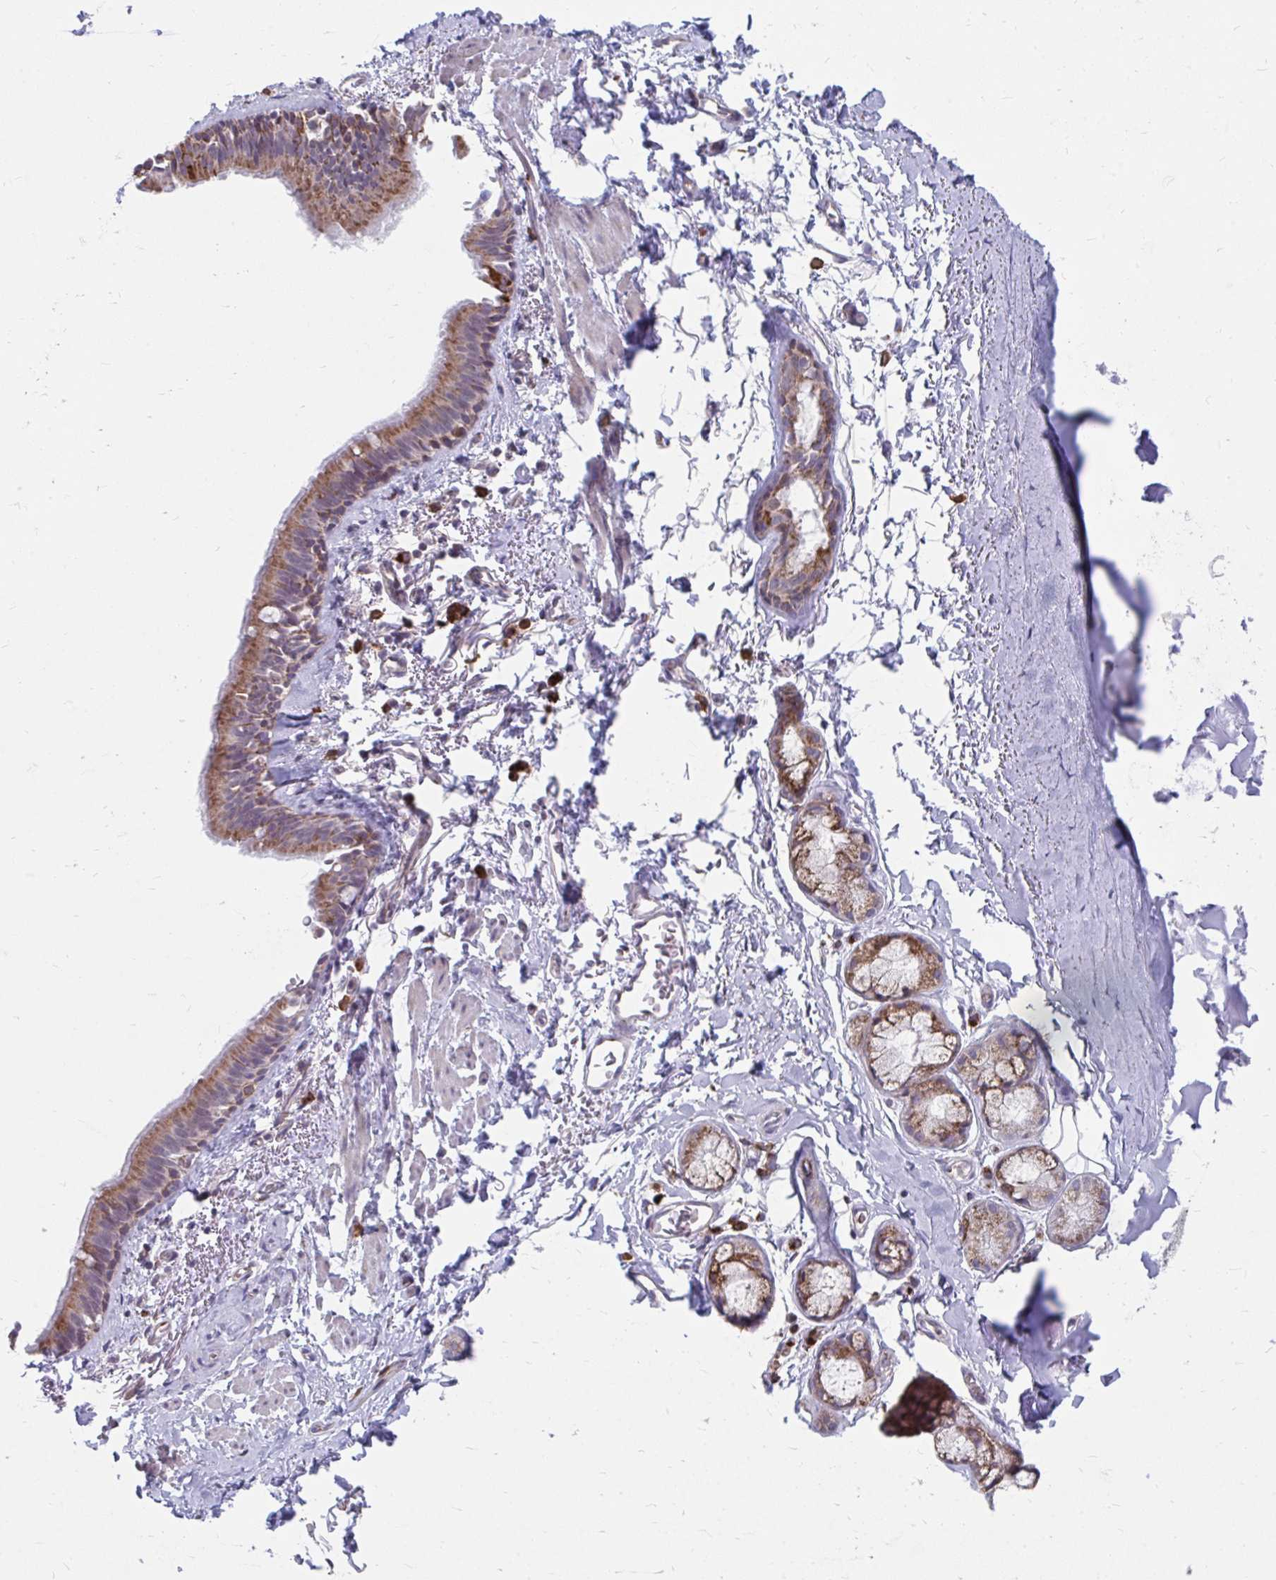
{"staining": {"intensity": "negative", "quantity": "none", "location": "none"}, "tissue": "soft tissue", "cell_type": "Chondrocytes", "image_type": "normal", "snomed": [{"axis": "morphology", "description": "Normal tissue, NOS"}, {"axis": "topography", "description": "Cartilage tissue"}, {"axis": "topography", "description": "Bronchus"}, {"axis": "topography", "description": "Peripheral nerve tissue"}], "caption": "Immunohistochemistry (IHC) micrograph of benign soft tissue: soft tissue stained with DAB (3,3'-diaminobenzidine) reveals no significant protein expression in chondrocytes.", "gene": "PABIR3", "patient": {"sex": "male", "age": 67}}